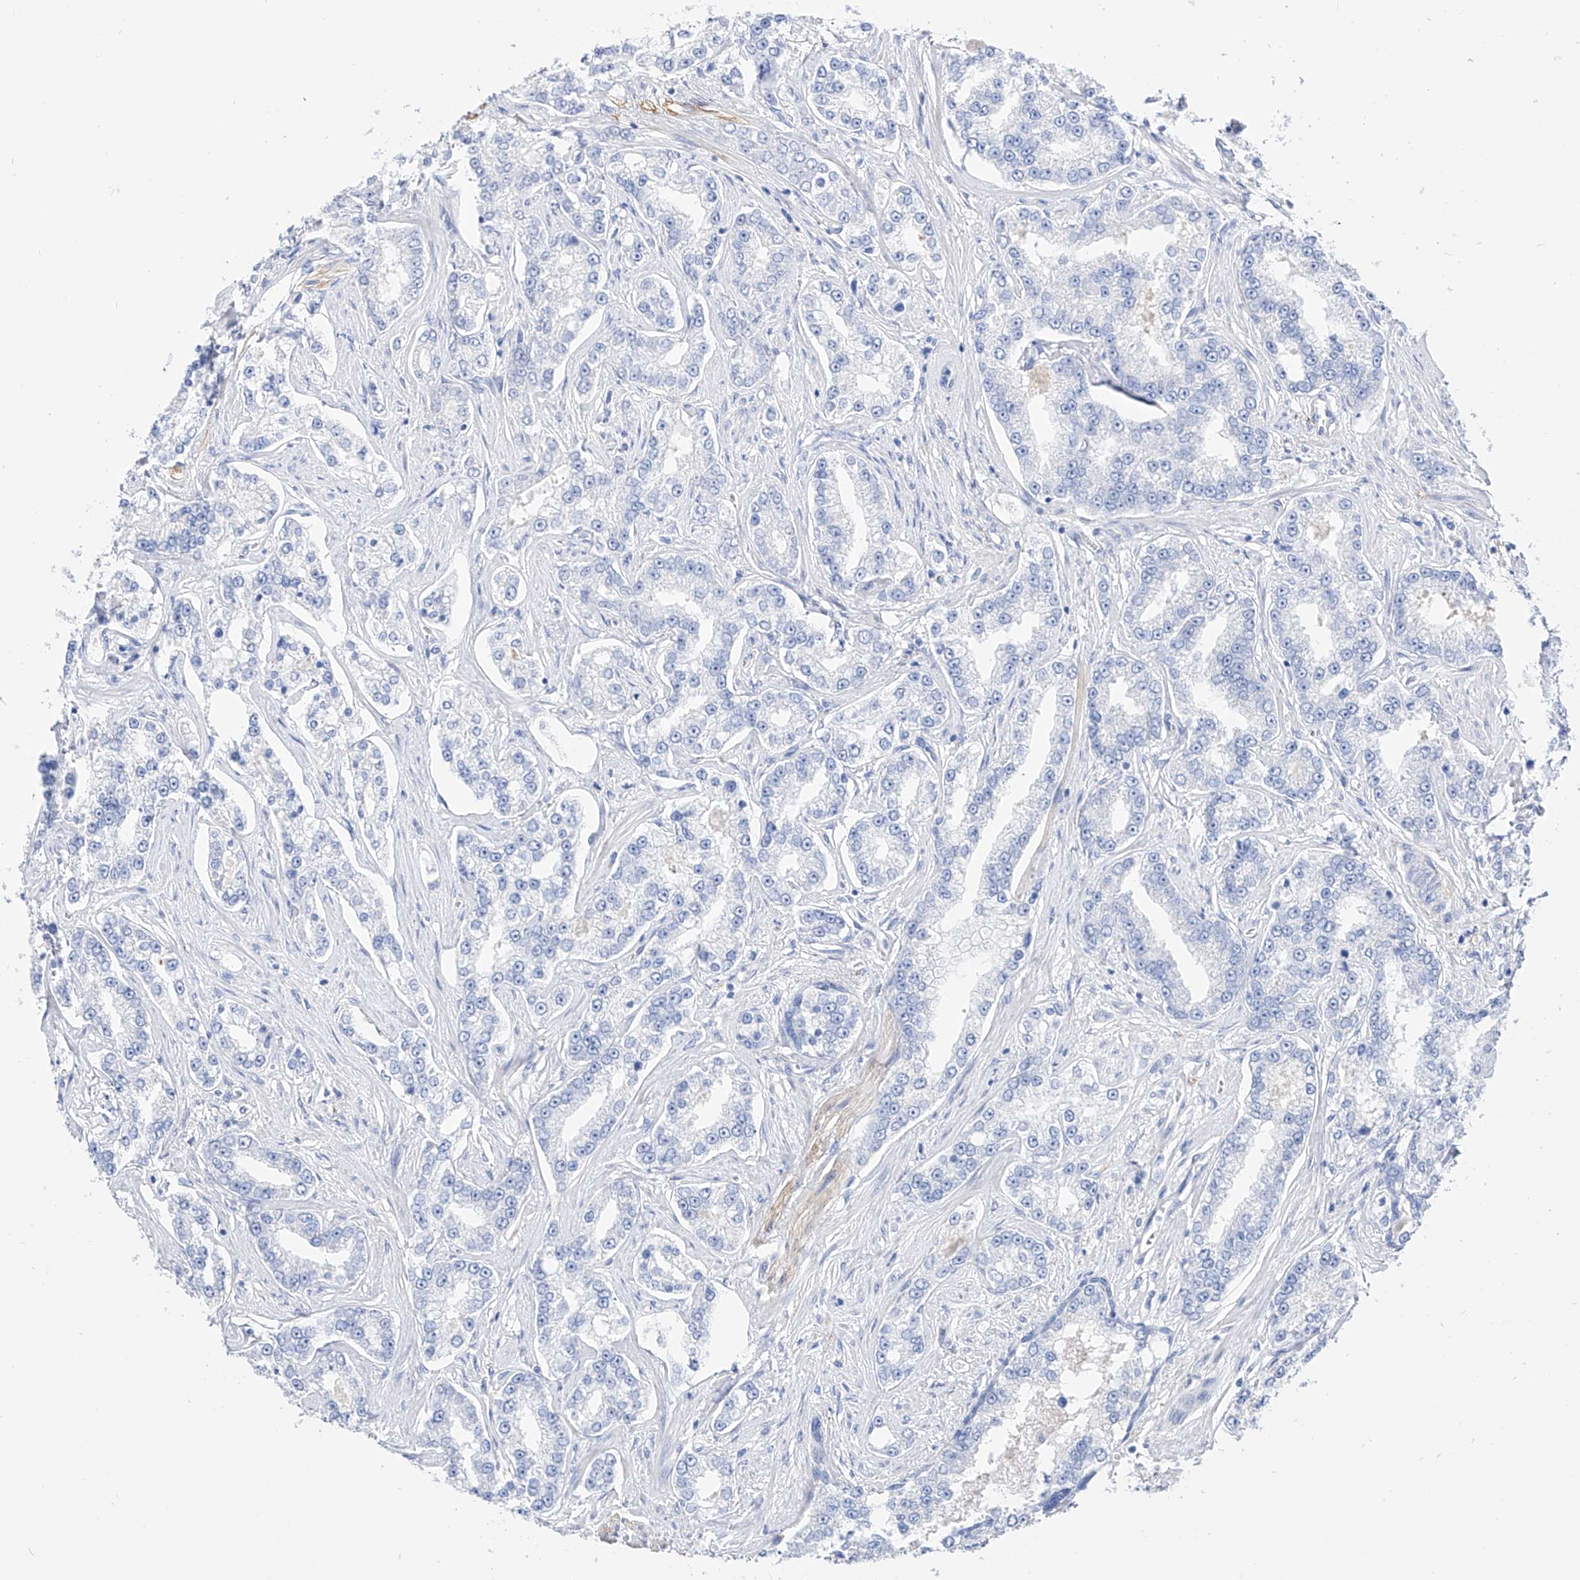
{"staining": {"intensity": "negative", "quantity": "none", "location": "none"}, "tissue": "prostate cancer", "cell_type": "Tumor cells", "image_type": "cancer", "snomed": [{"axis": "morphology", "description": "Normal tissue, NOS"}, {"axis": "morphology", "description": "Adenocarcinoma, High grade"}, {"axis": "topography", "description": "Prostate"}], "caption": "Tumor cells are negative for protein expression in human prostate cancer.", "gene": "ZNF653", "patient": {"sex": "male", "age": 83}}